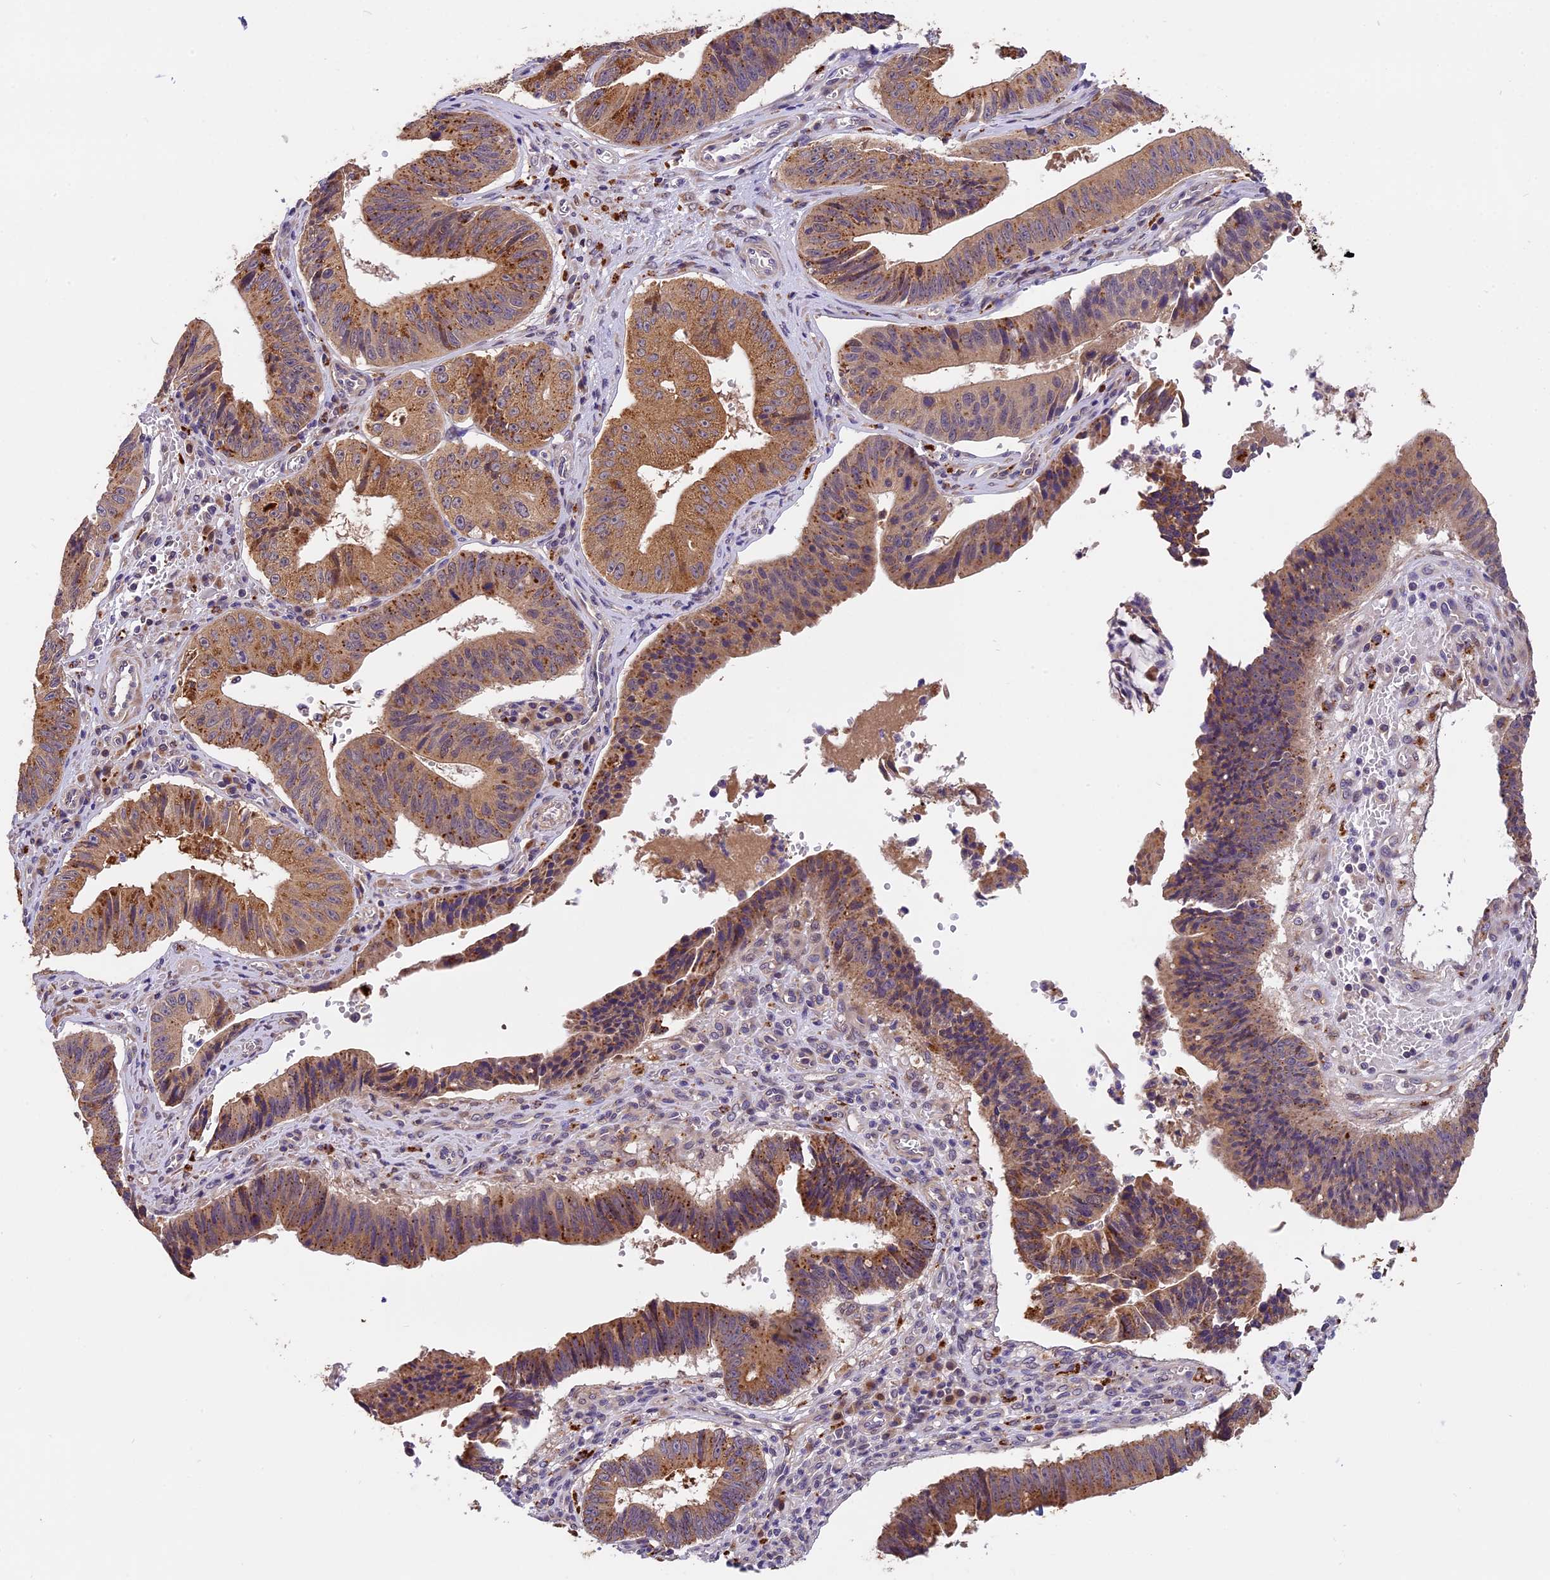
{"staining": {"intensity": "moderate", "quantity": ">75%", "location": "cytoplasmic/membranous"}, "tissue": "stomach cancer", "cell_type": "Tumor cells", "image_type": "cancer", "snomed": [{"axis": "morphology", "description": "Adenocarcinoma, NOS"}, {"axis": "topography", "description": "Stomach"}], "caption": "This micrograph reveals adenocarcinoma (stomach) stained with immunohistochemistry (IHC) to label a protein in brown. The cytoplasmic/membranous of tumor cells show moderate positivity for the protein. Nuclei are counter-stained blue.", "gene": "COPE", "patient": {"sex": "male", "age": 59}}